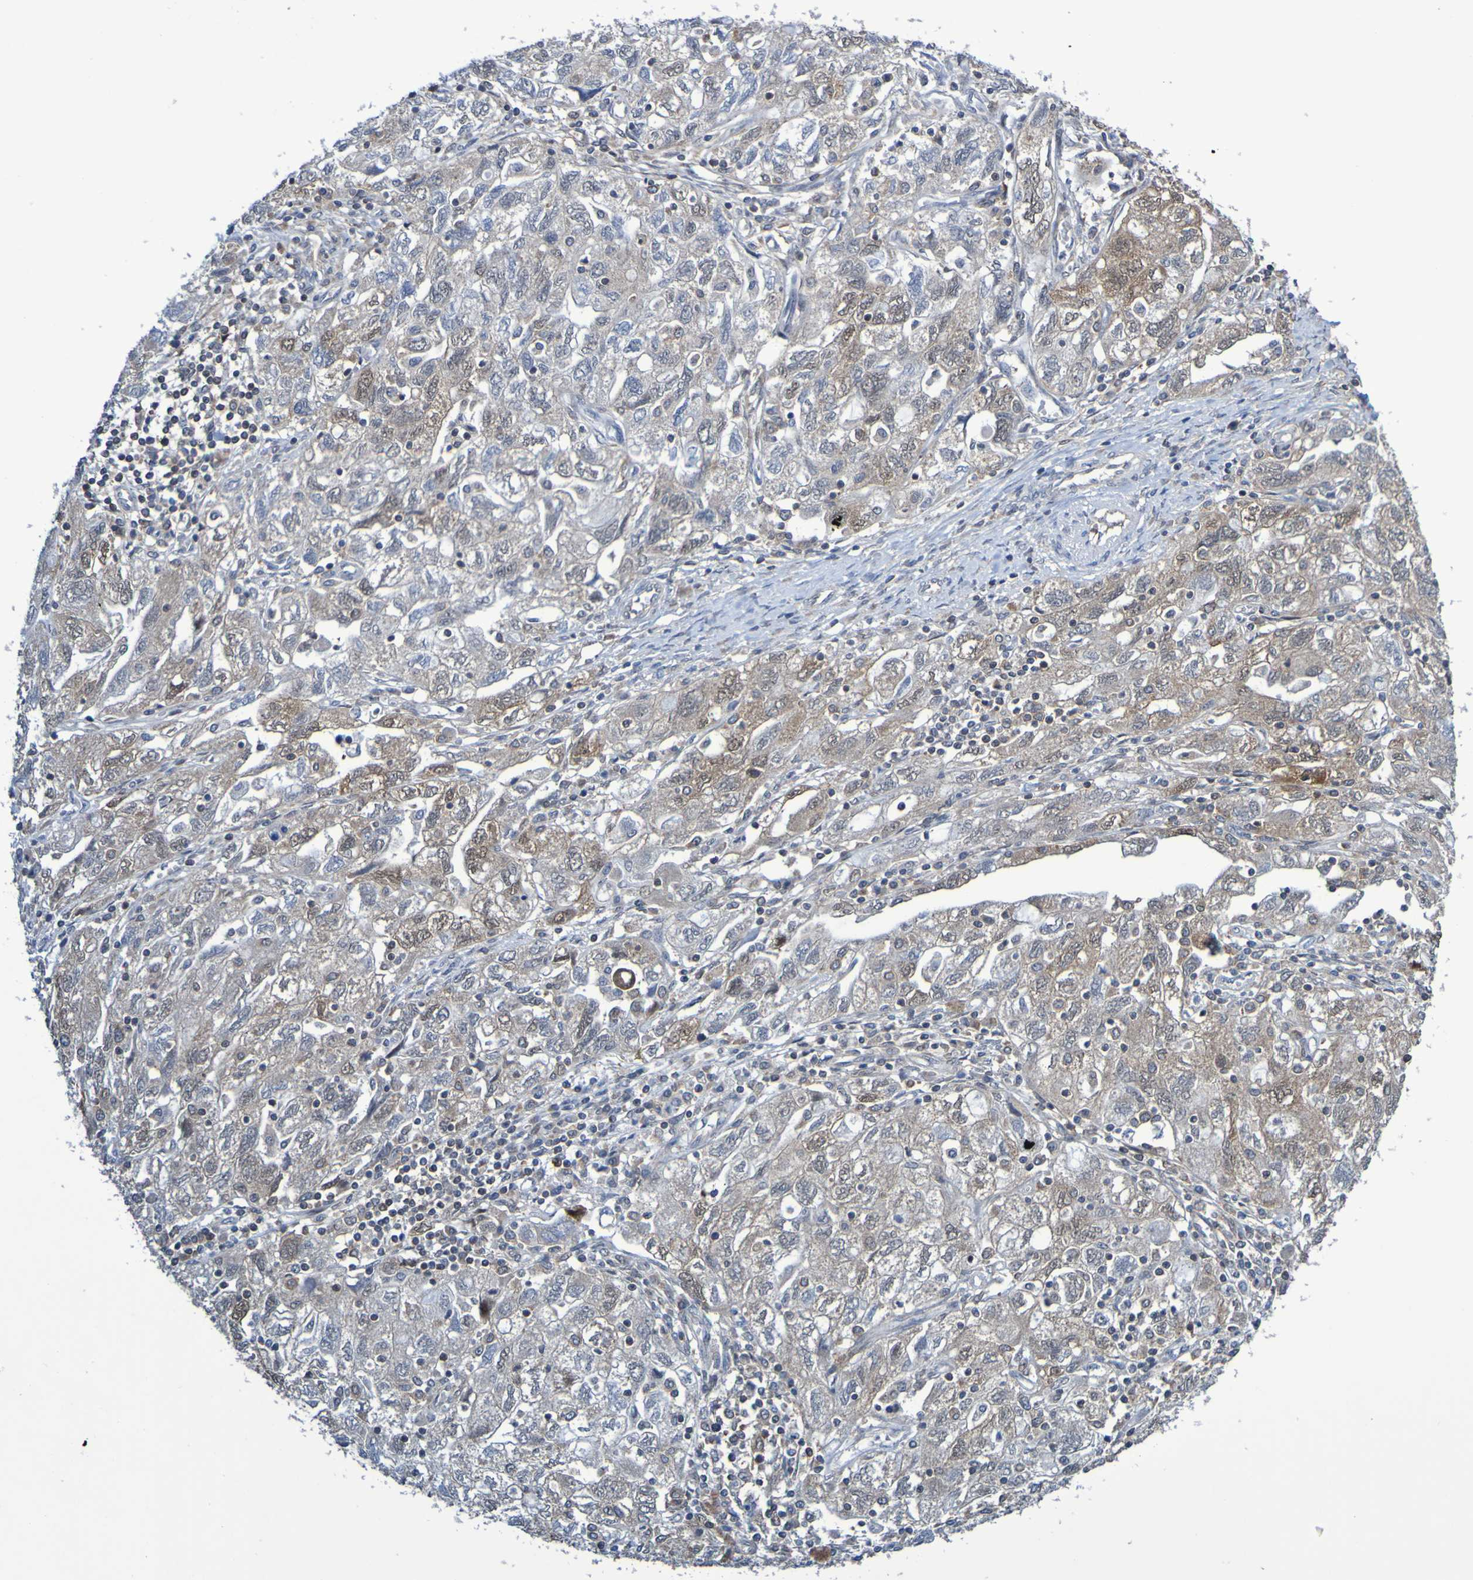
{"staining": {"intensity": "weak", "quantity": "25%-75%", "location": "cytoplasmic/membranous"}, "tissue": "ovarian cancer", "cell_type": "Tumor cells", "image_type": "cancer", "snomed": [{"axis": "morphology", "description": "Carcinoma, NOS"}, {"axis": "morphology", "description": "Cystadenocarcinoma, serous, NOS"}, {"axis": "topography", "description": "Ovary"}], "caption": "Immunohistochemical staining of human ovarian serous cystadenocarcinoma shows weak cytoplasmic/membranous protein staining in approximately 25%-75% of tumor cells.", "gene": "ATIC", "patient": {"sex": "female", "age": 69}}